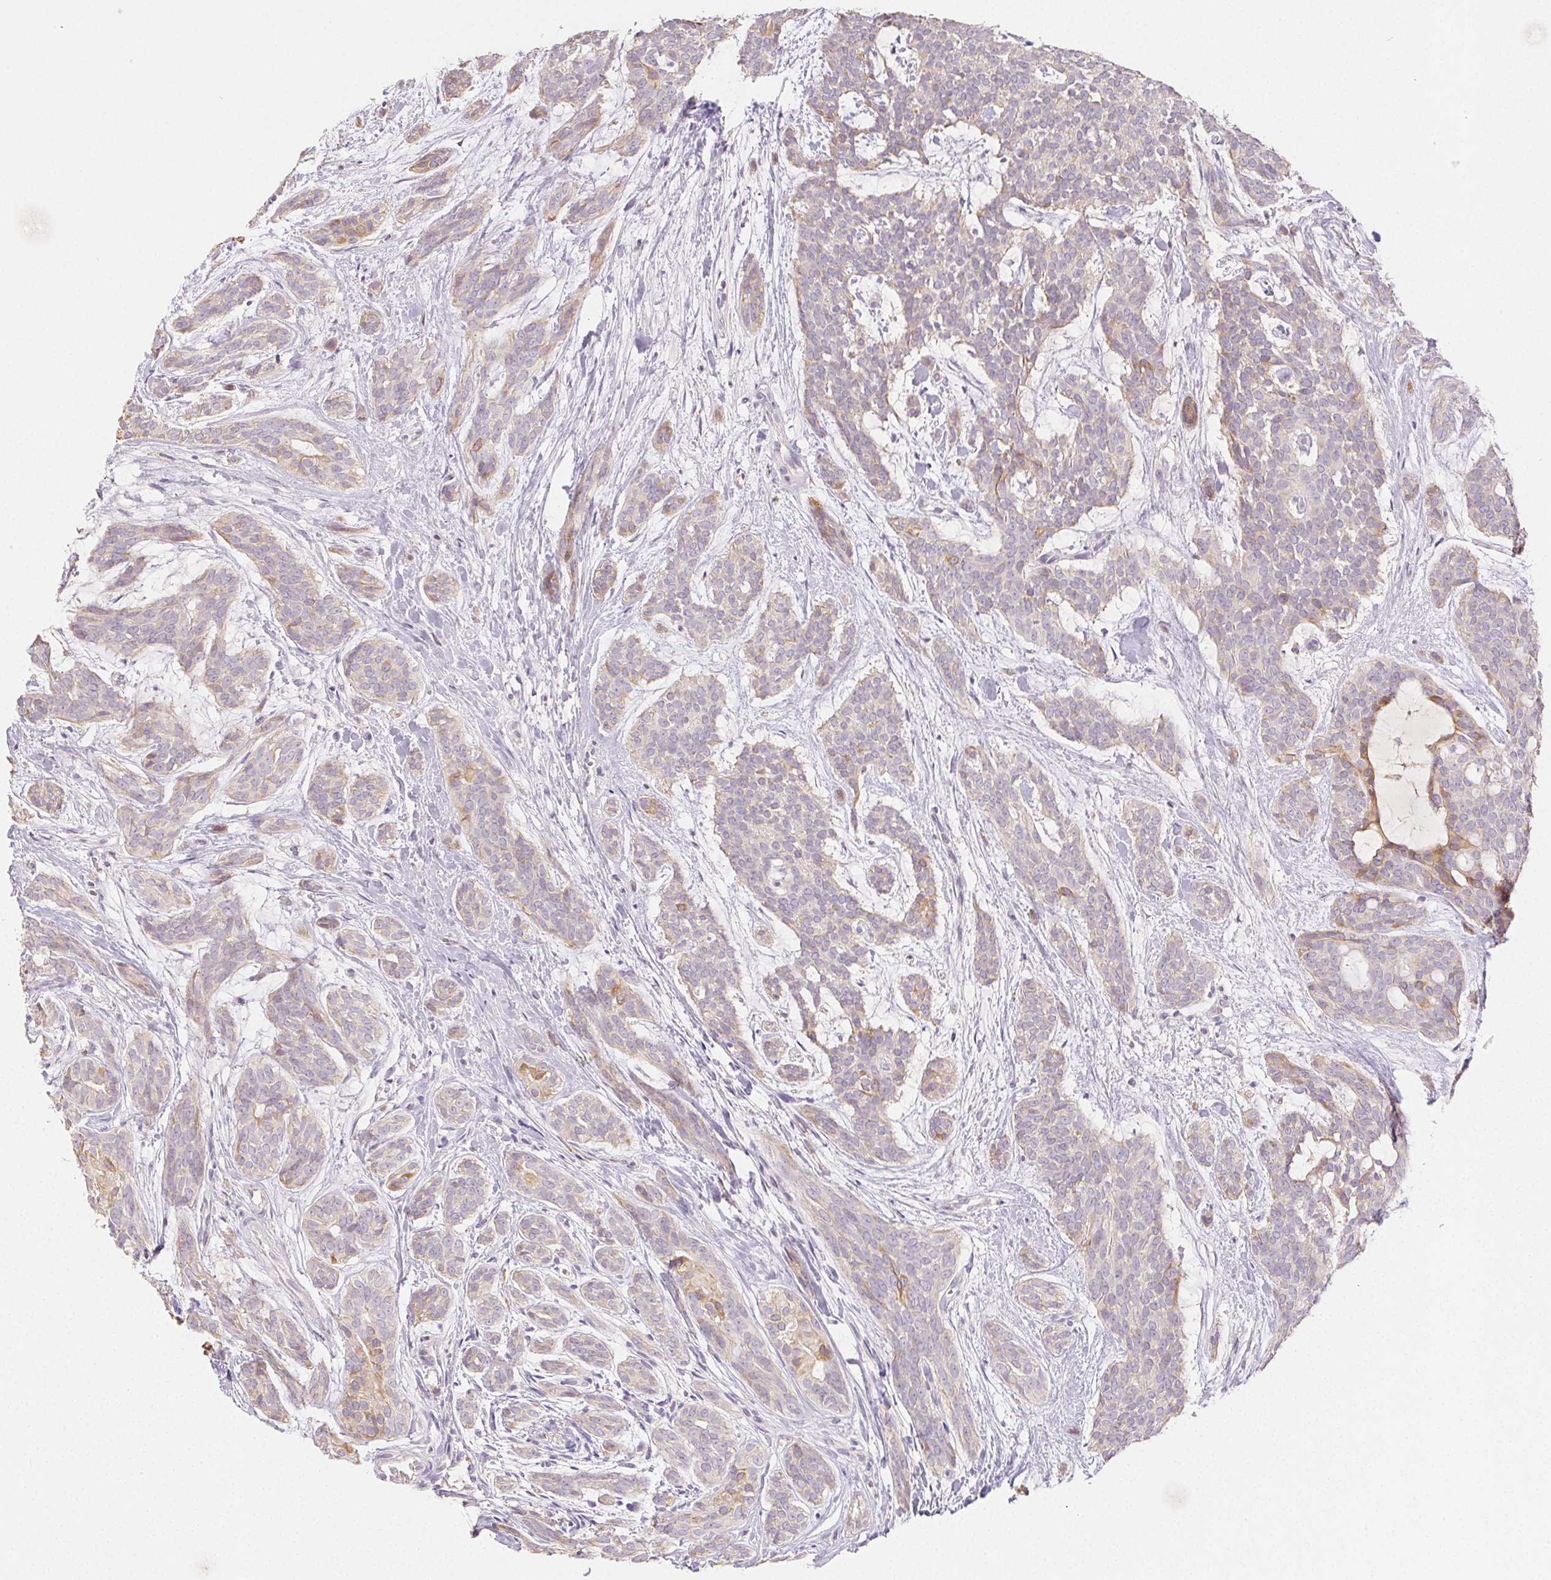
{"staining": {"intensity": "moderate", "quantity": "<25%", "location": "cytoplasmic/membranous"}, "tissue": "head and neck cancer", "cell_type": "Tumor cells", "image_type": "cancer", "snomed": [{"axis": "morphology", "description": "Adenocarcinoma, NOS"}, {"axis": "topography", "description": "Head-Neck"}], "caption": "Immunohistochemistry (IHC) (DAB) staining of head and neck cancer shows moderate cytoplasmic/membranous protein positivity in about <25% of tumor cells. (brown staining indicates protein expression, while blue staining denotes nuclei).", "gene": "ACVR1B", "patient": {"sex": "male", "age": 66}}